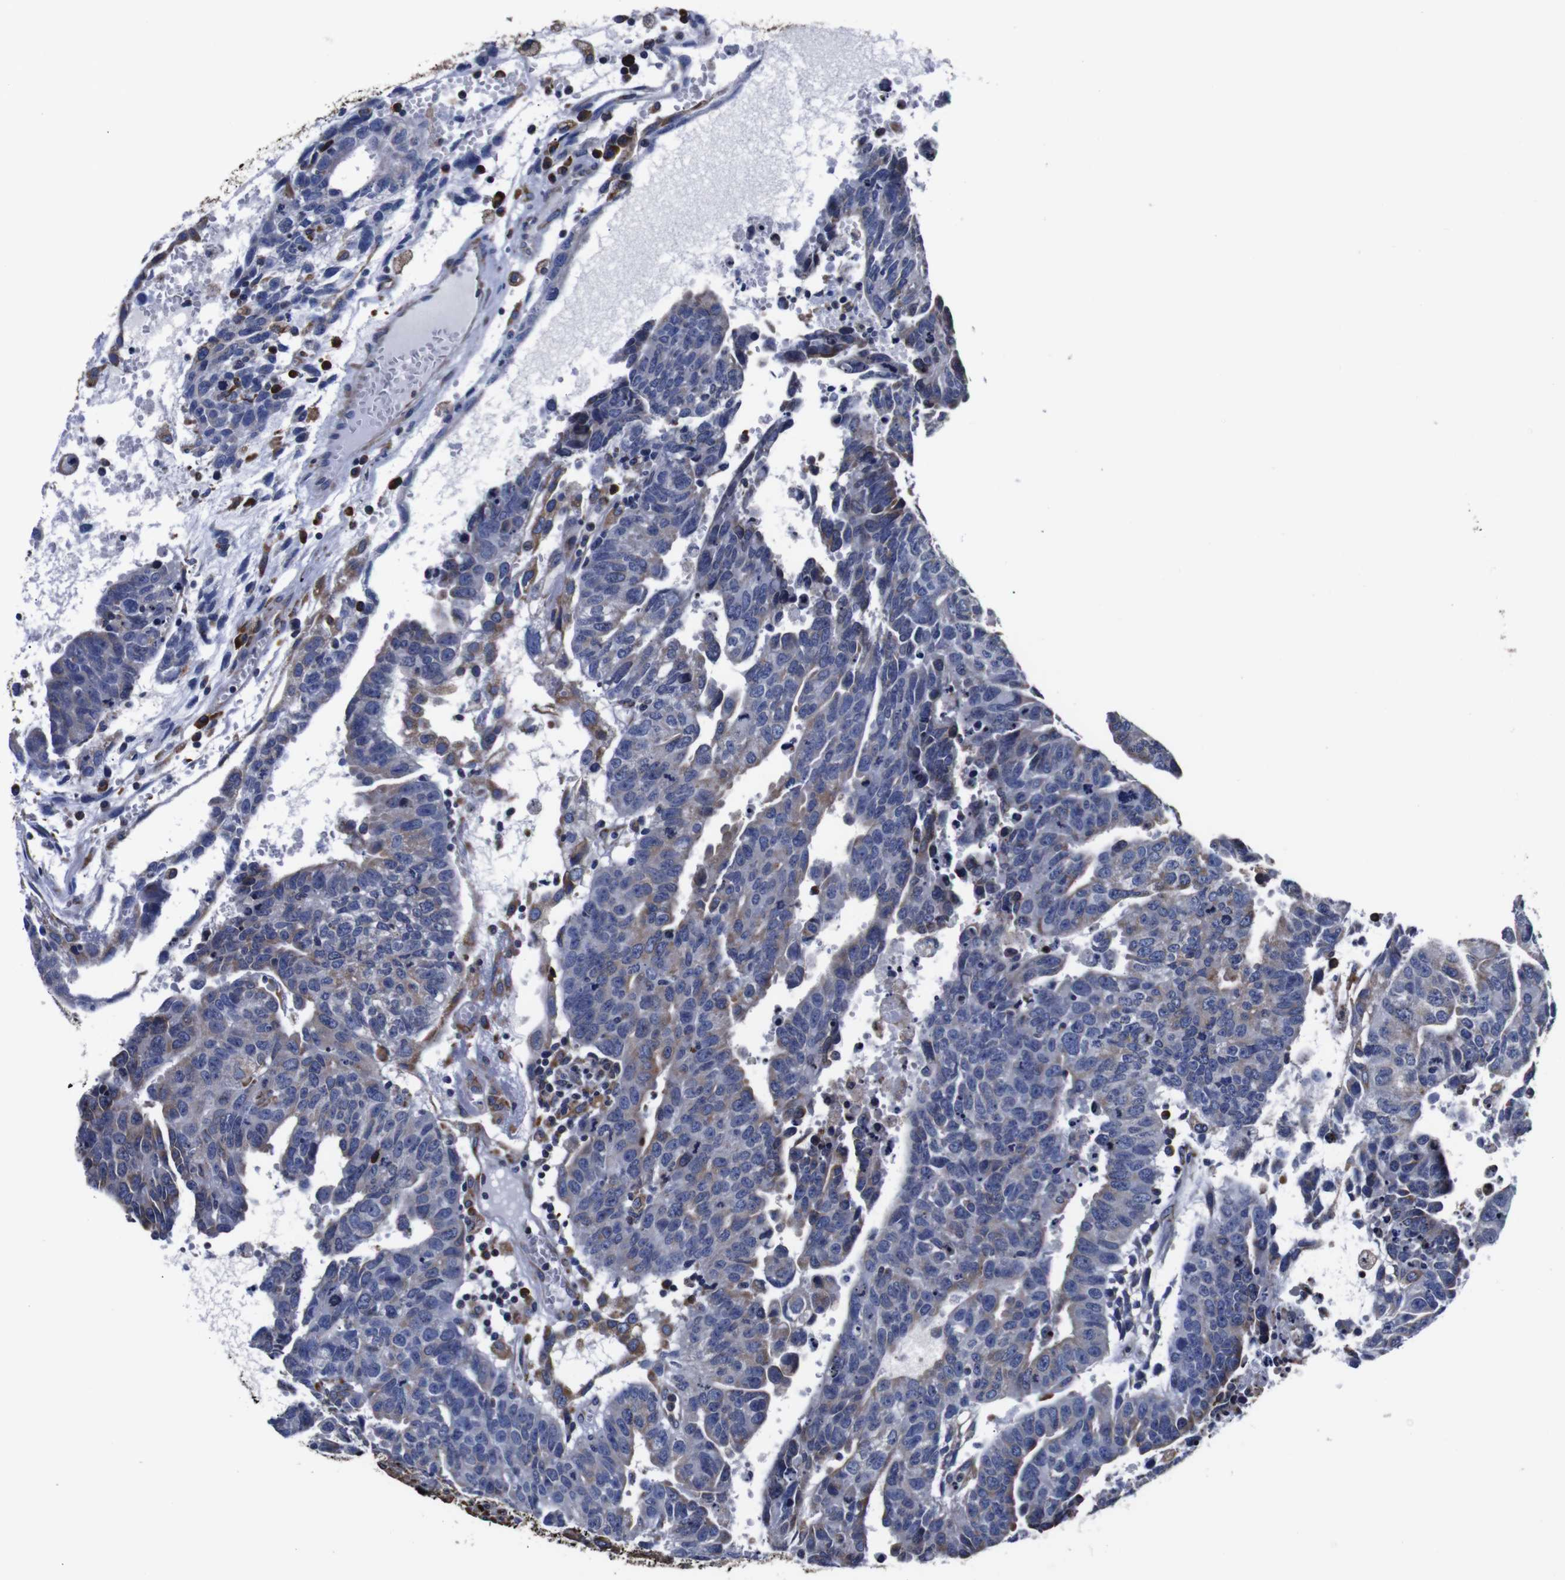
{"staining": {"intensity": "weak", "quantity": "<25%", "location": "cytoplasmic/membranous"}, "tissue": "testis cancer", "cell_type": "Tumor cells", "image_type": "cancer", "snomed": [{"axis": "morphology", "description": "Seminoma, NOS"}, {"axis": "morphology", "description": "Carcinoma, Embryonal, NOS"}, {"axis": "topography", "description": "Testis"}], "caption": "Tumor cells show no significant positivity in testis cancer.", "gene": "PPIB", "patient": {"sex": "male", "age": 52}}